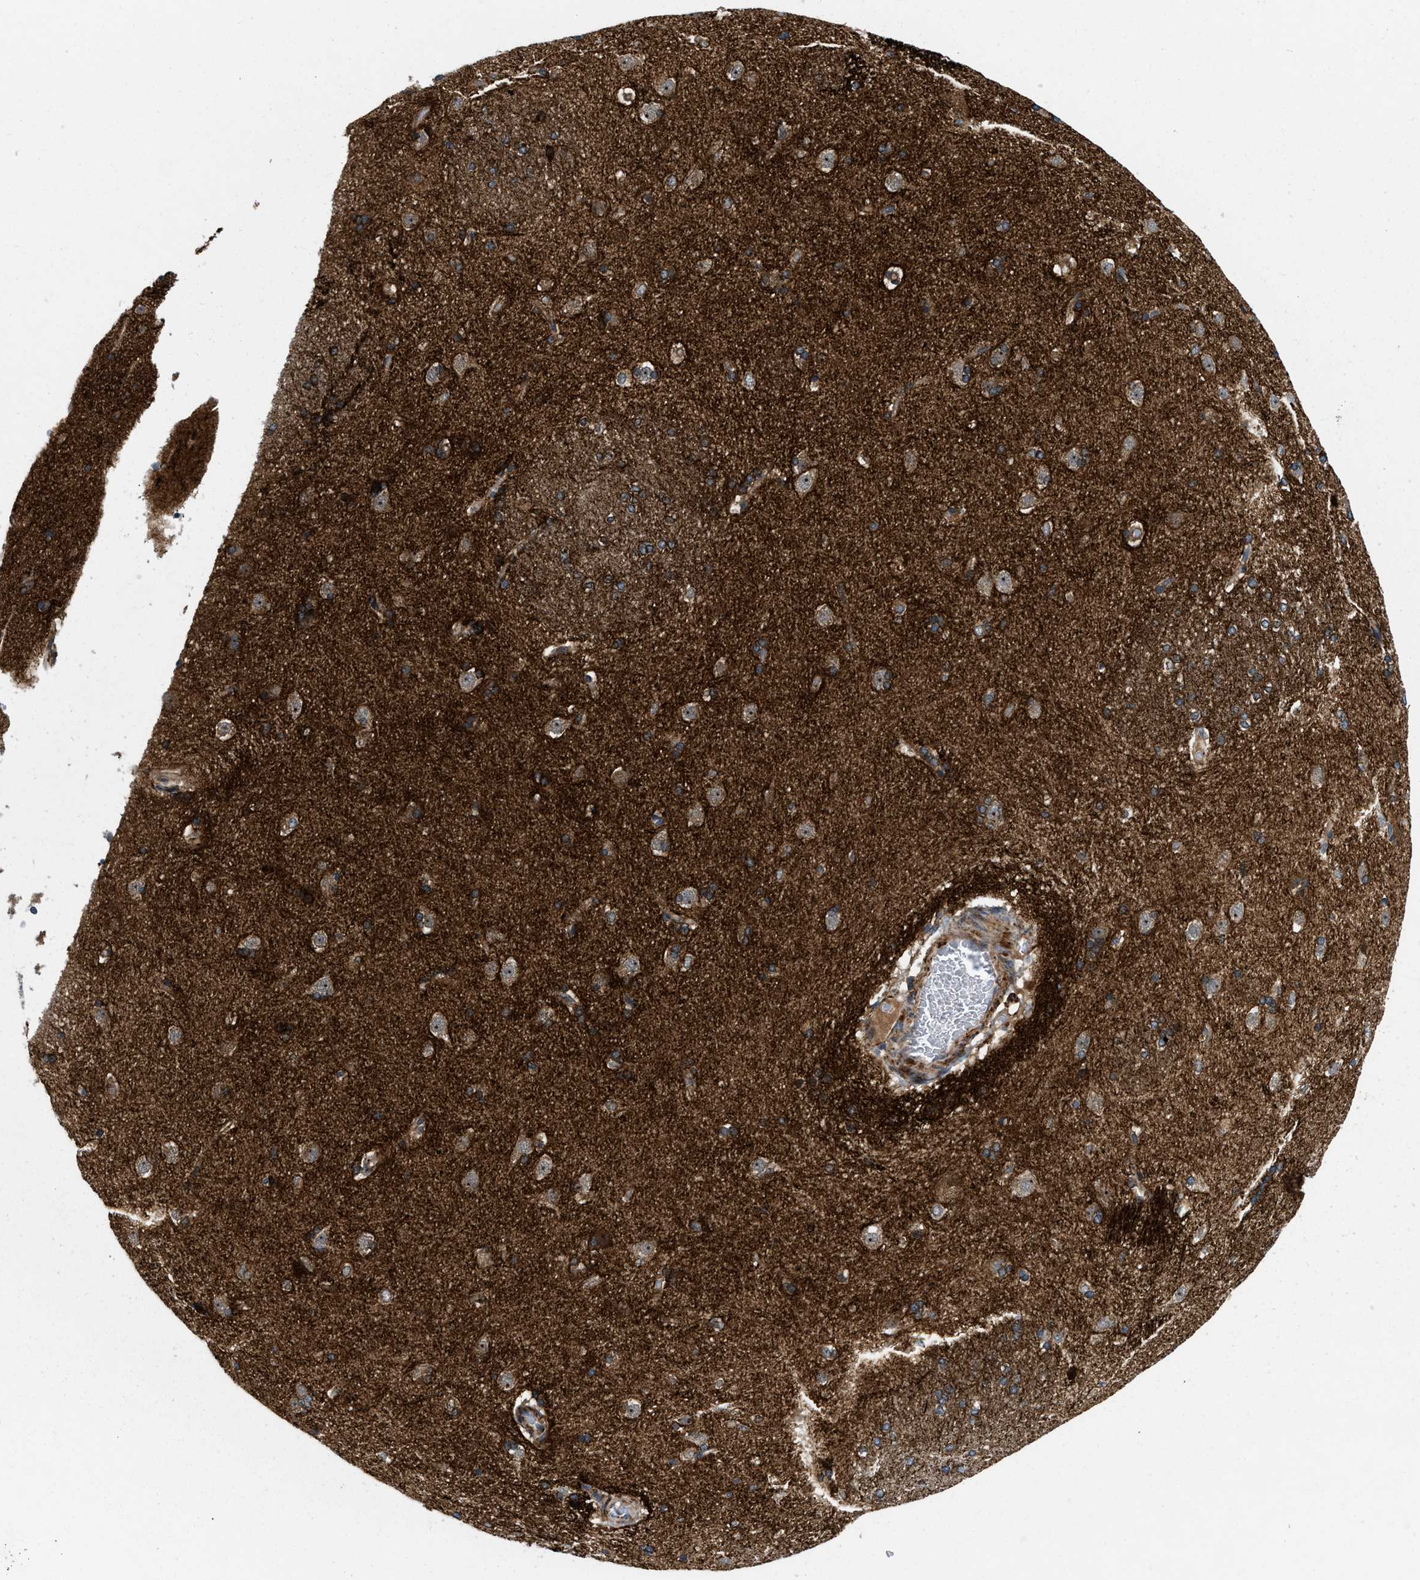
{"staining": {"intensity": "moderate", "quantity": "25%-75%", "location": "cytoplasmic/membranous"}, "tissue": "caudate", "cell_type": "Glial cells", "image_type": "normal", "snomed": [{"axis": "morphology", "description": "Normal tissue, NOS"}, {"axis": "topography", "description": "Lateral ventricle wall"}], "caption": "Immunohistochemical staining of normal caudate shows medium levels of moderate cytoplasmic/membranous staining in approximately 25%-75% of glial cells.", "gene": "ZNF599", "patient": {"sex": "female", "age": 19}}